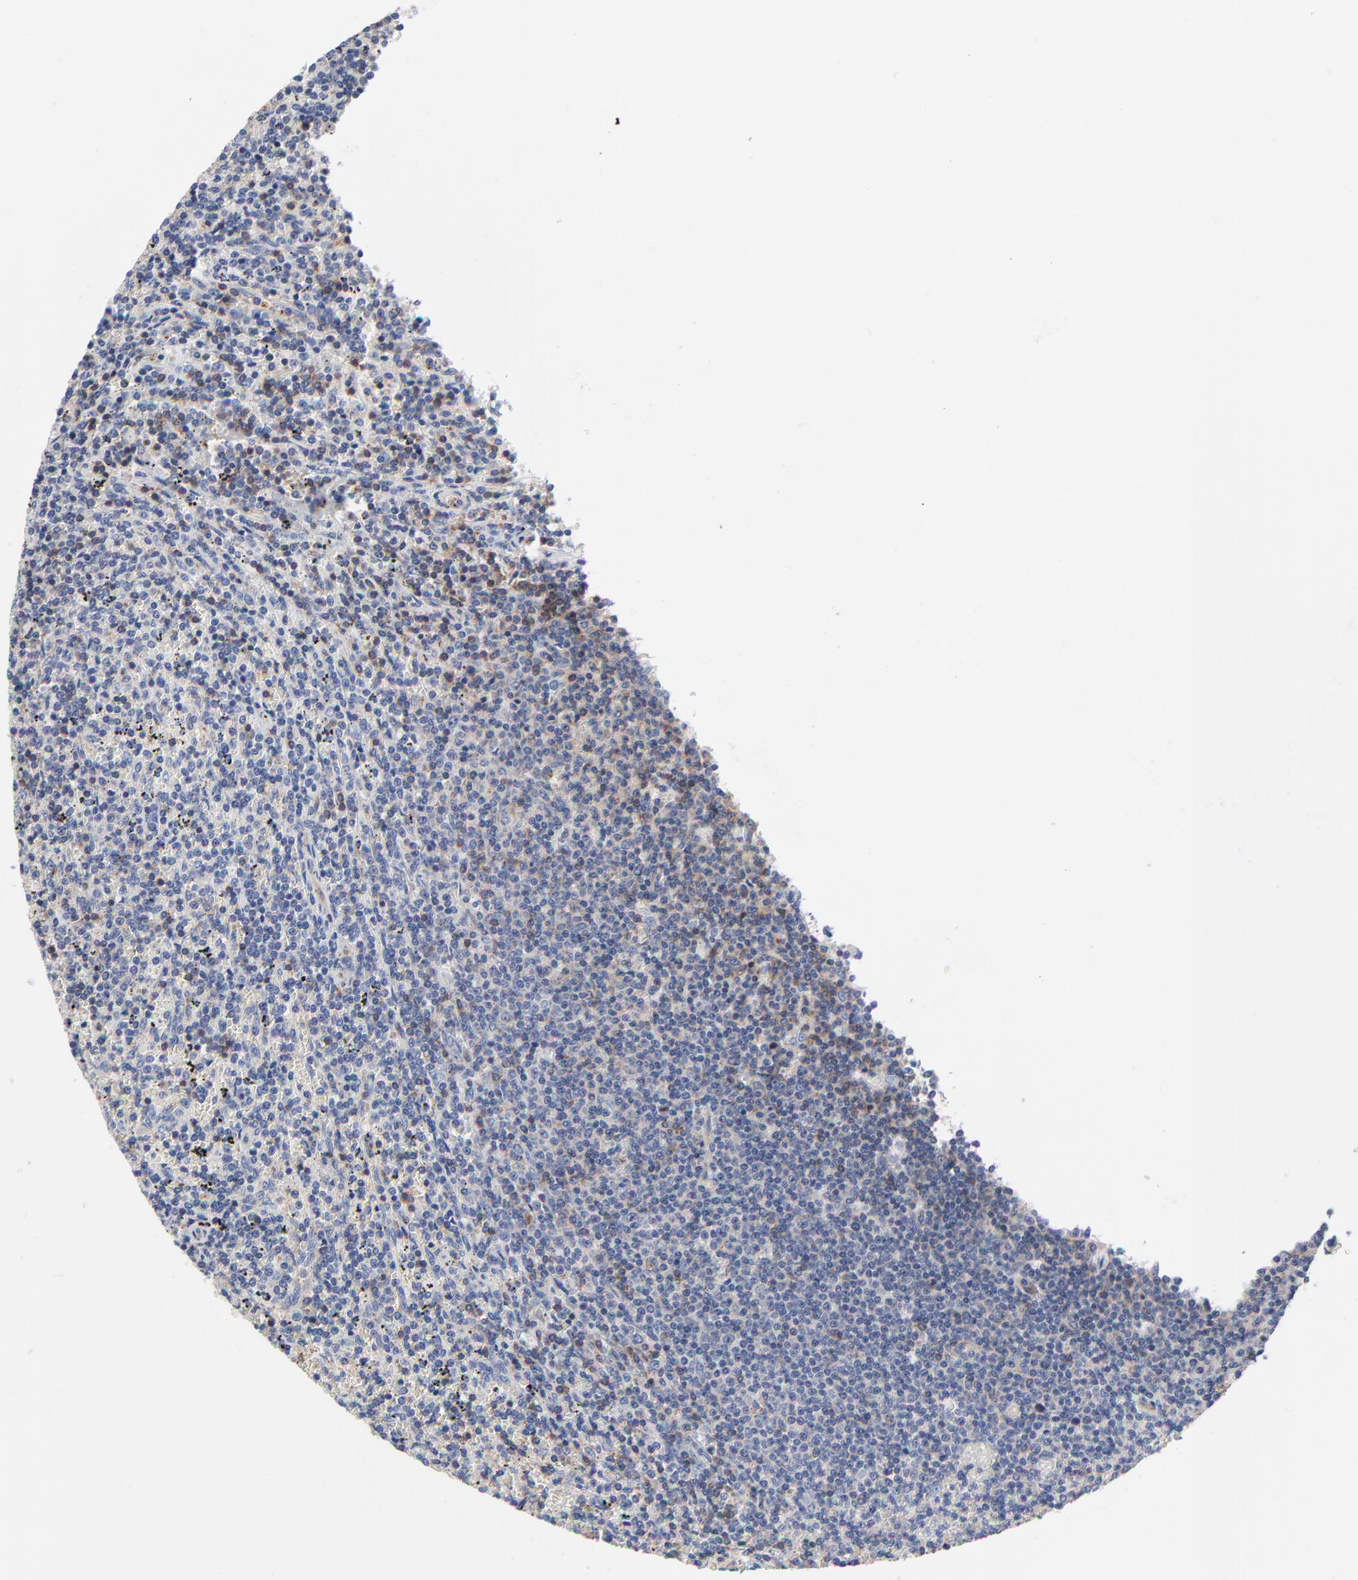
{"staining": {"intensity": "negative", "quantity": "none", "location": "none"}, "tissue": "lymphoma", "cell_type": "Tumor cells", "image_type": "cancer", "snomed": [{"axis": "morphology", "description": "Malignant lymphoma, non-Hodgkin's type, Low grade"}, {"axis": "topography", "description": "Spleen"}], "caption": "Immunohistochemical staining of human malignant lymphoma, non-Hodgkin's type (low-grade) shows no significant staining in tumor cells.", "gene": "CD2AP", "patient": {"sex": "female", "age": 50}}